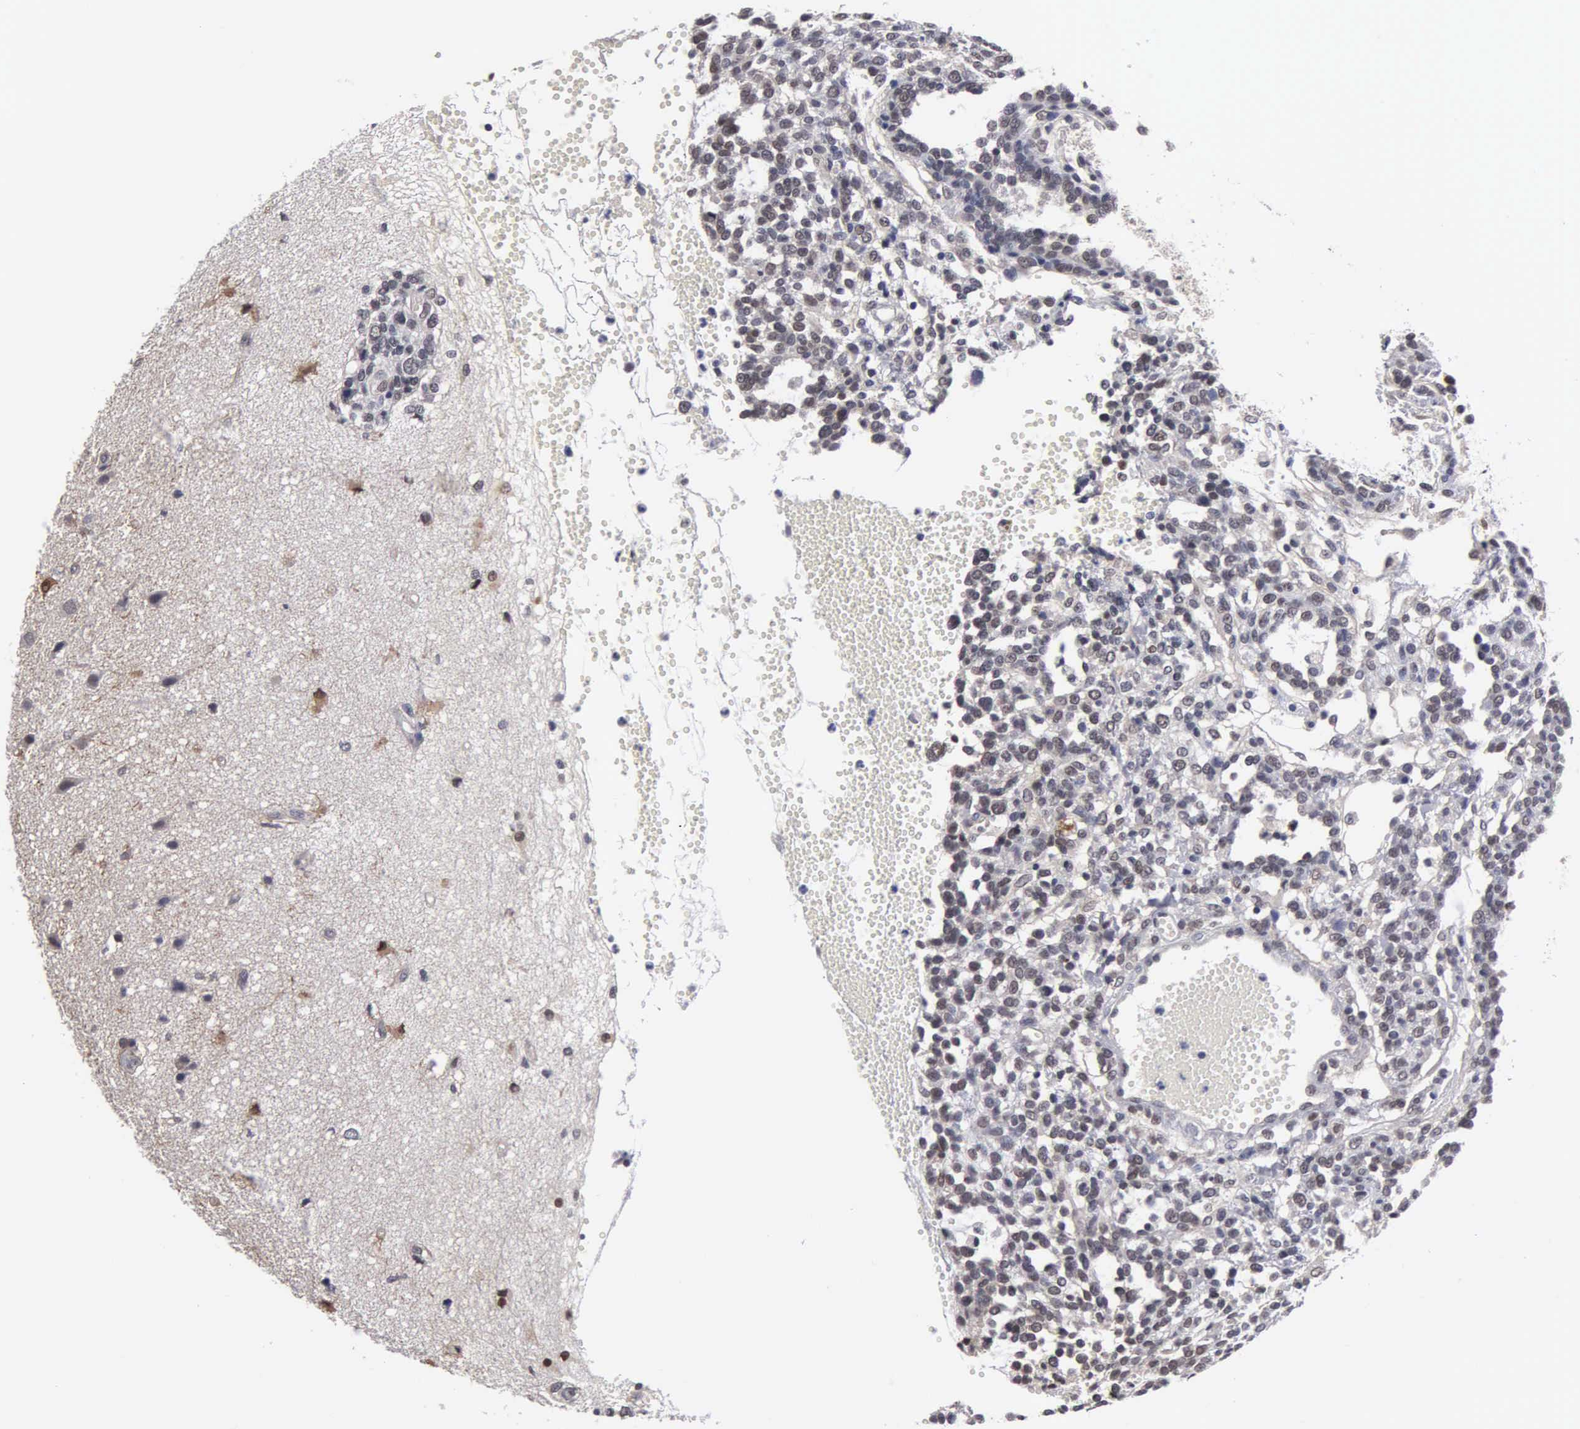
{"staining": {"intensity": "moderate", "quantity": "25%-75%", "location": "nuclear"}, "tissue": "glioma", "cell_type": "Tumor cells", "image_type": "cancer", "snomed": [{"axis": "morphology", "description": "Glioma, malignant, High grade"}, {"axis": "topography", "description": "Brain"}], "caption": "Protein expression analysis of human malignant high-grade glioma reveals moderate nuclear staining in about 25%-75% of tumor cells.", "gene": "ZBTB33", "patient": {"sex": "male", "age": 66}}